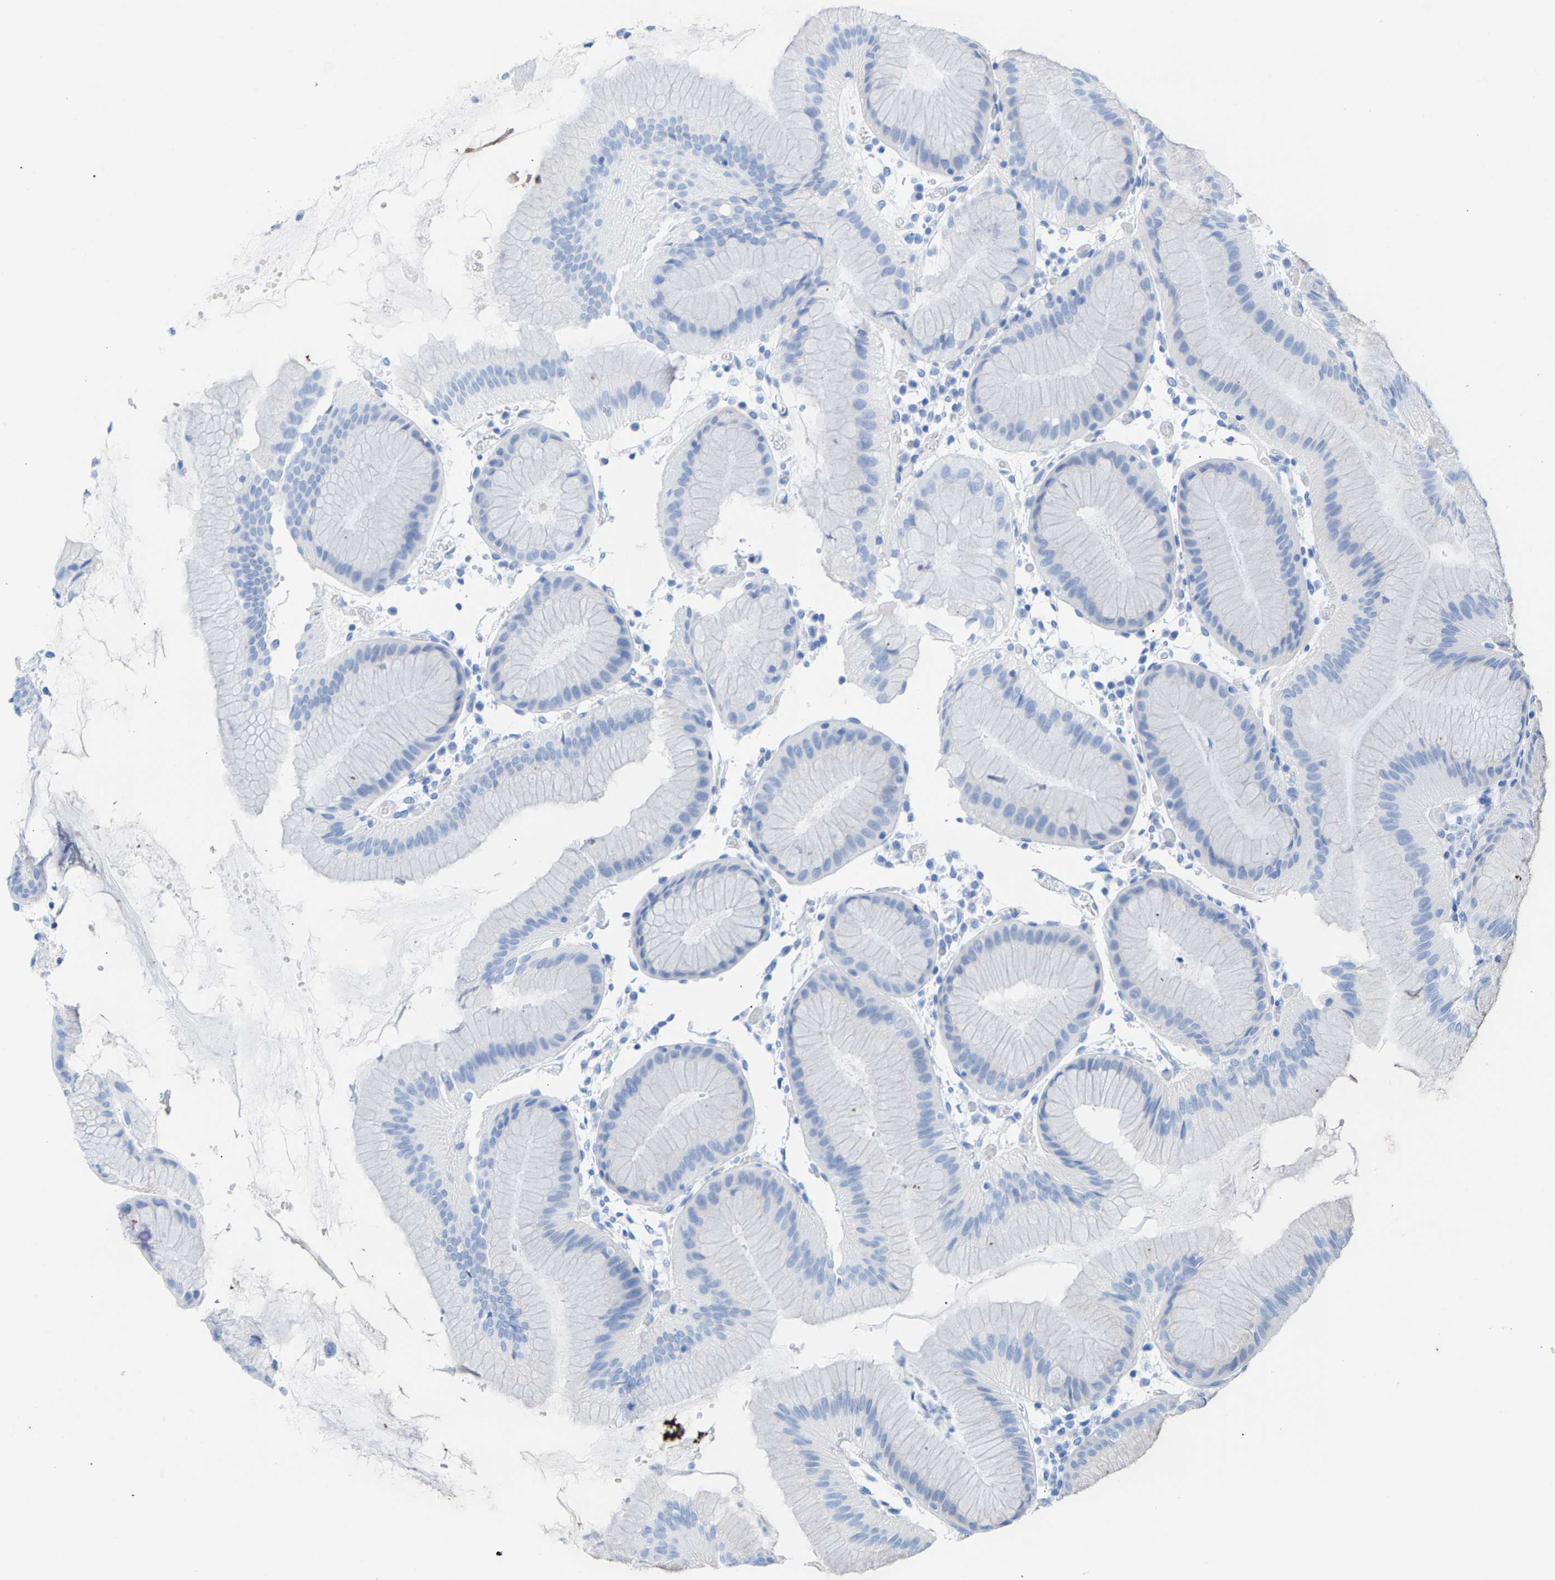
{"staining": {"intensity": "negative", "quantity": "none", "location": "none"}, "tissue": "stomach", "cell_type": "Glandular cells", "image_type": "normal", "snomed": [{"axis": "morphology", "description": "Normal tissue, NOS"}, {"axis": "topography", "description": "Stomach"}, {"axis": "topography", "description": "Stomach, lower"}], "caption": "Immunohistochemistry (IHC) histopathology image of unremarkable stomach: stomach stained with DAB (3,3'-diaminobenzidine) shows no significant protein expression in glandular cells.", "gene": "CPA1", "patient": {"sex": "female", "age": 75}}